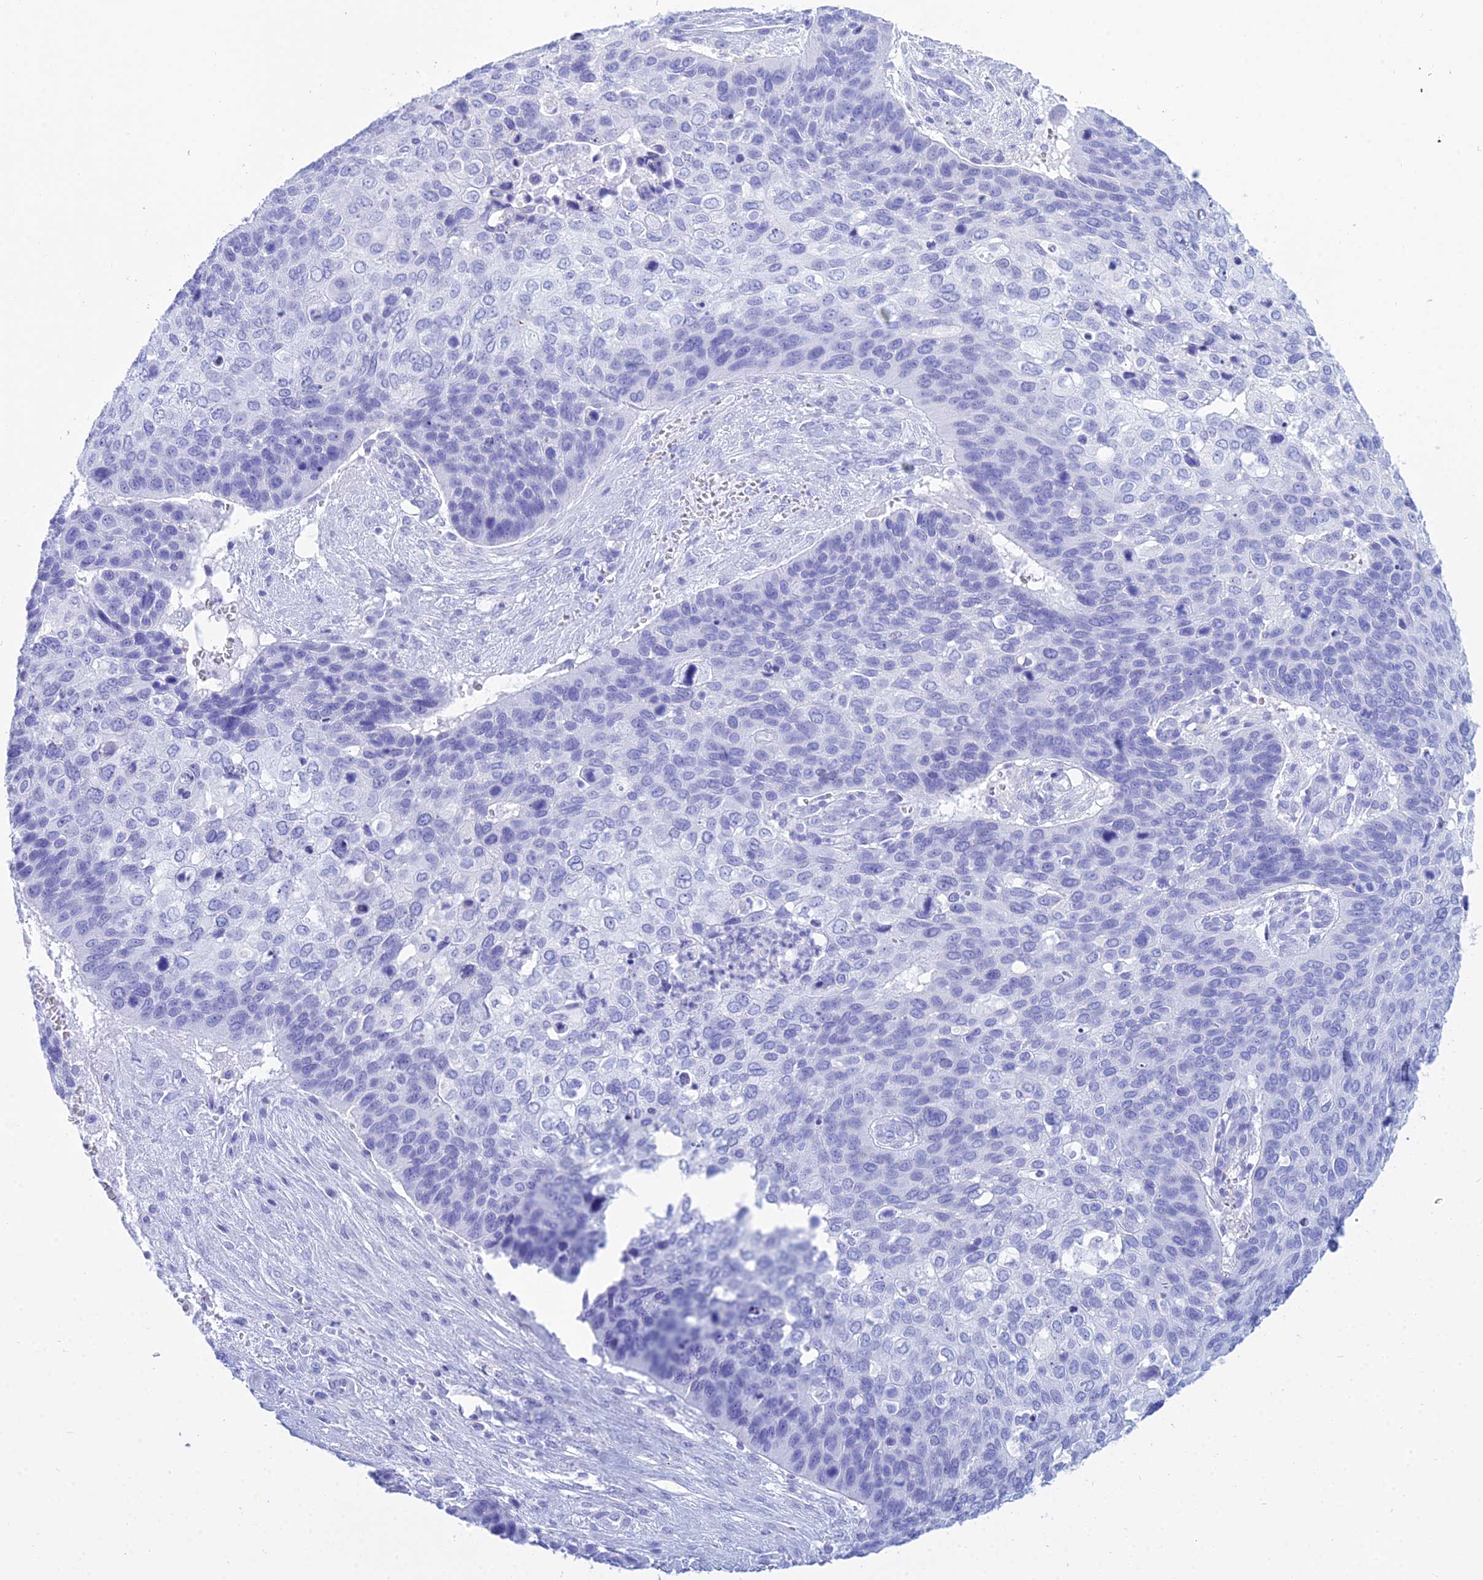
{"staining": {"intensity": "negative", "quantity": "none", "location": "none"}, "tissue": "skin cancer", "cell_type": "Tumor cells", "image_type": "cancer", "snomed": [{"axis": "morphology", "description": "Basal cell carcinoma"}, {"axis": "topography", "description": "Skin"}], "caption": "Immunohistochemistry micrograph of human skin cancer (basal cell carcinoma) stained for a protein (brown), which reveals no positivity in tumor cells. (DAB (3,3'-diaminobenzidine) IHC visualized using brightfield microscopy, high magnification).", "gene": "PATE4", "patient": {"sex": "female", "age": 74}}